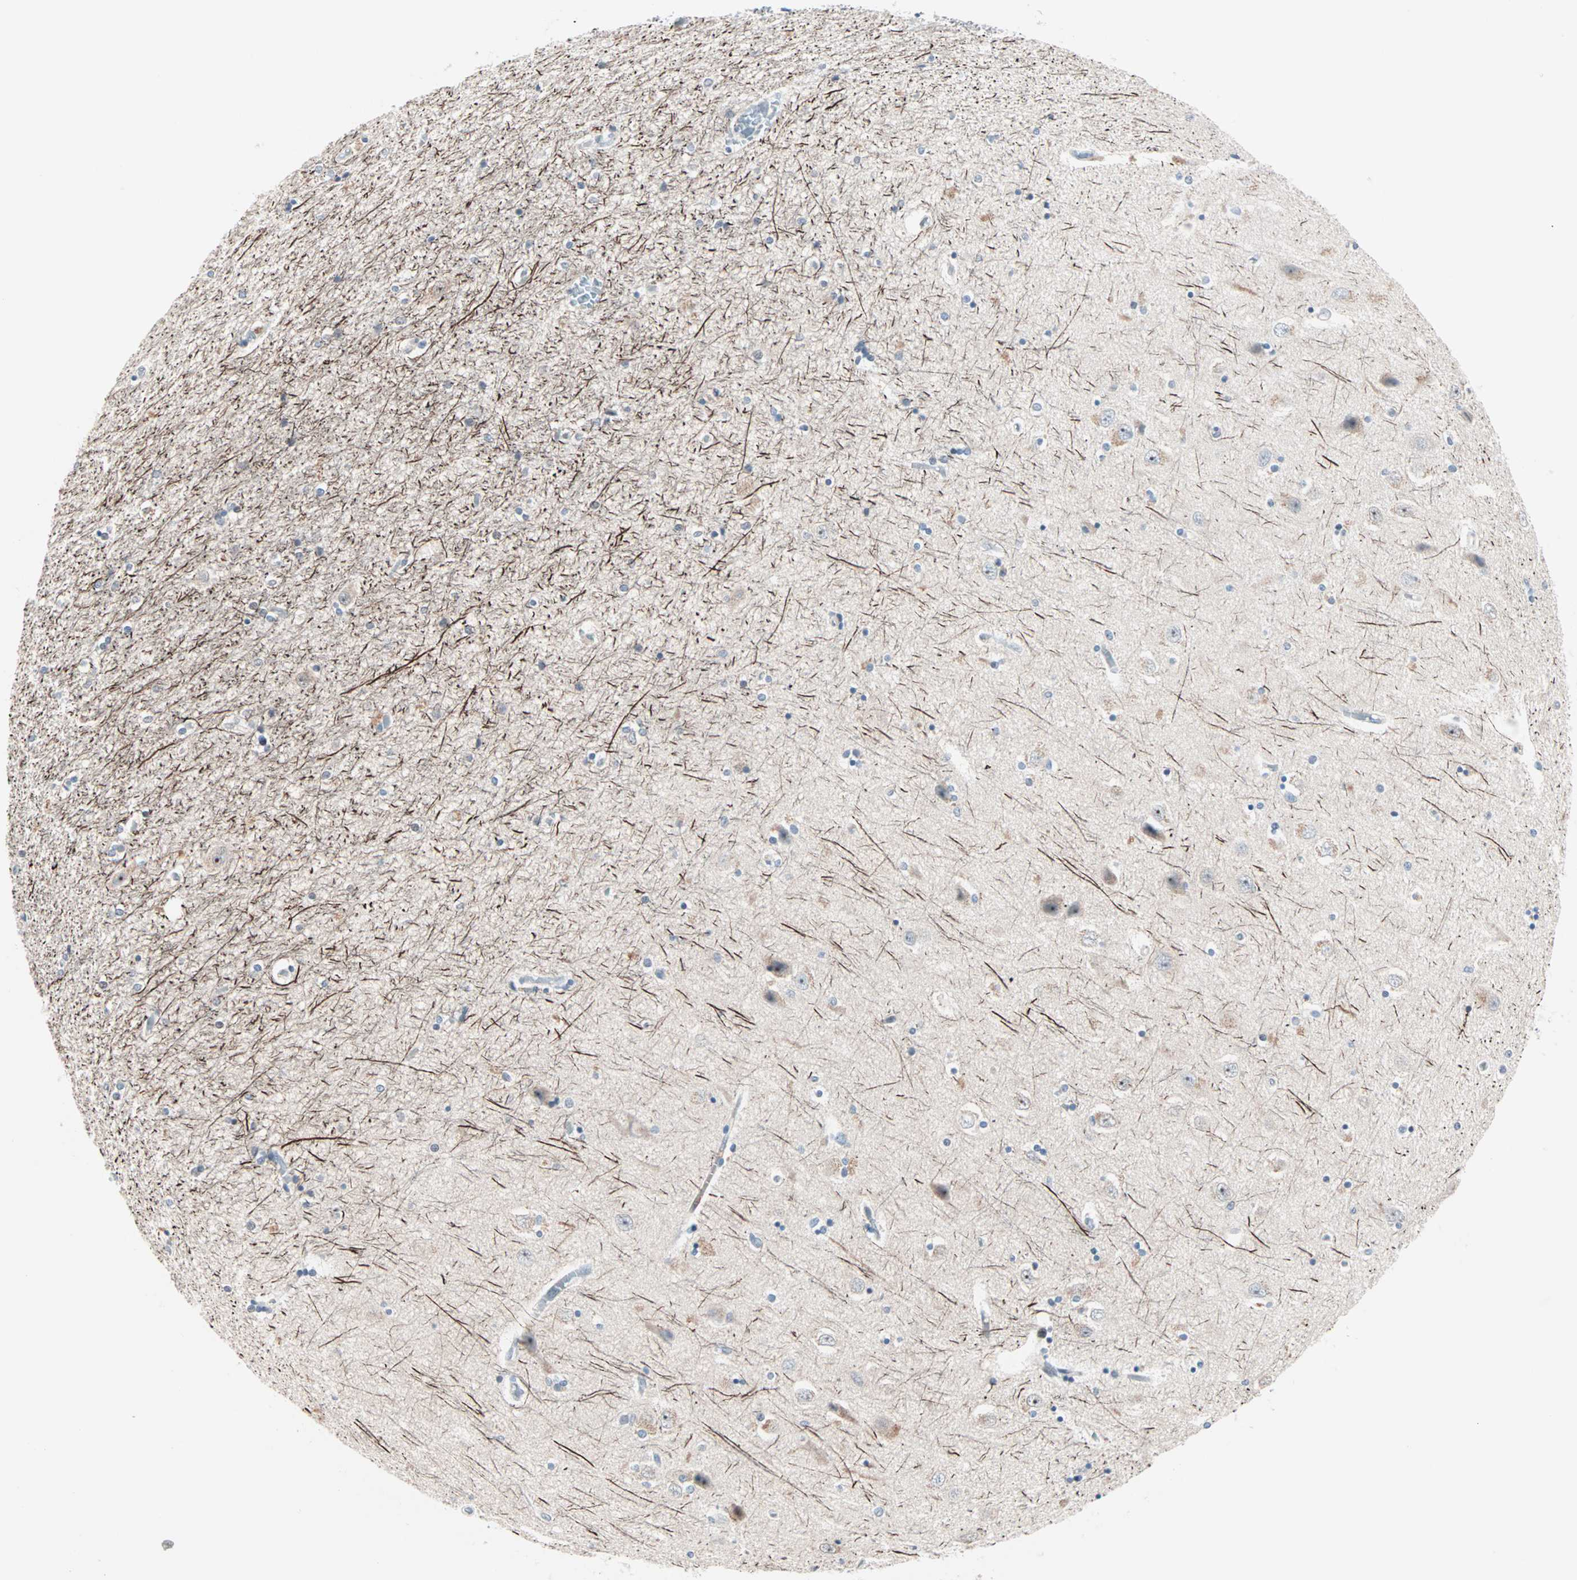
{"staining": {"intensity": "negative", "quantity": "none", "location": "none"}, "tissue": "hippocampus", "cell_type": "Glial cells", "image_type": "normal", "snomed": [{"axis": "morphology", "description": "Normal tissue, NOS"}, {"axis": "topography", "description": "Hippocampus"}], "caption": "Glial cells show no significant protein positivity in normal hippocampus. (Stains: DAB (3,3'-diaminobenzidine) immunohistochemistry with hematoxylin counter stain, Microscopy: brightfield microscopy at high magnification).", "gene": "NEFH", "patient": {"sex": "female", "age": 54}}